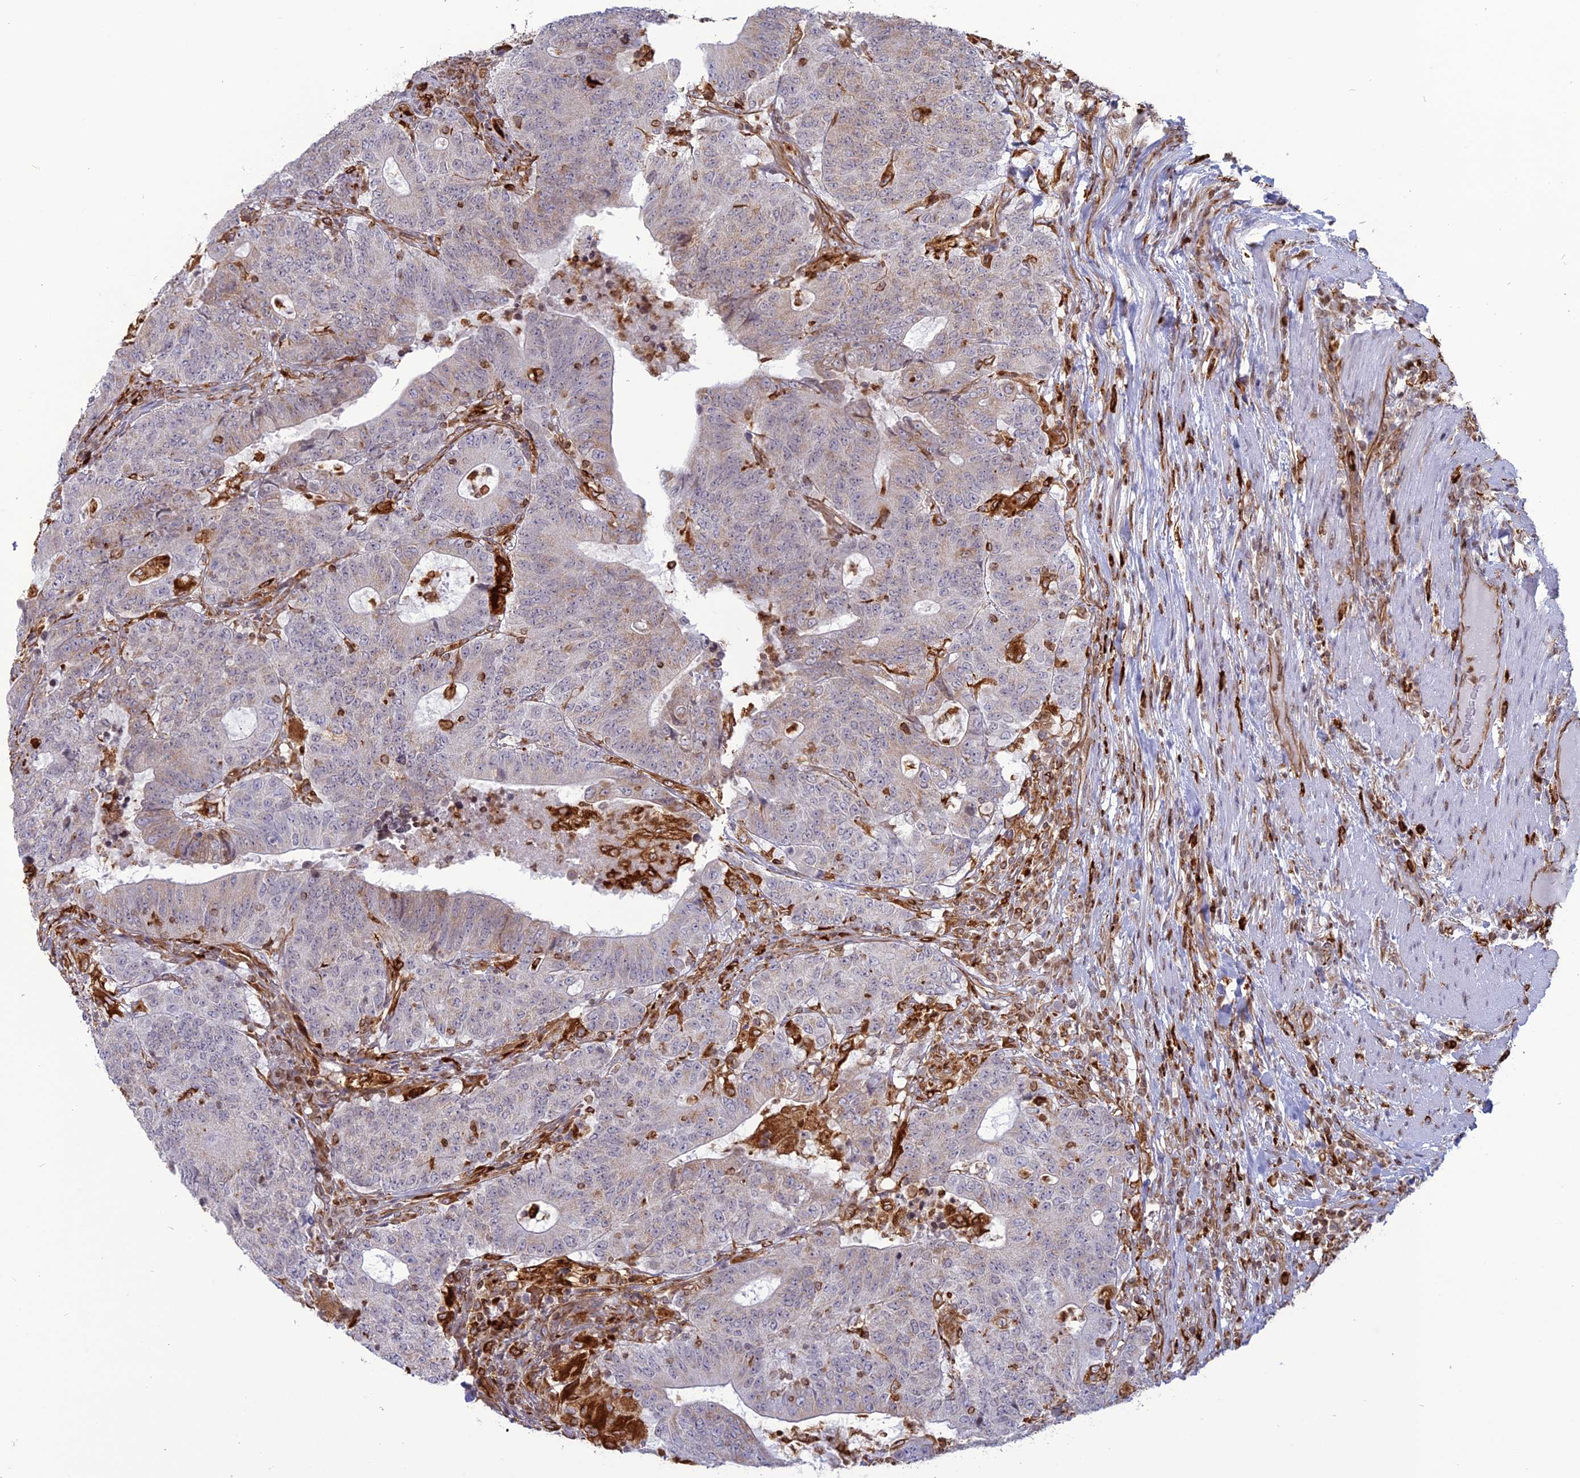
{"staining": {"intensity": "weak", "quantity": "<25%", "location": "cytoplasmic/membranous"}, "tissue": "colorectal cancer", "cell_type": "Tumor cells", "image_type": "cancer", "snomed": [{"axis": "morphology", "description": "Adenocarcinoma, NOS"}, {"axis": "topography", "description": "Colon"}], "caption": "IHC histopathology image of adenocarcinoma (colorectal) stained for a protein (brown), which reveals no expression in tumor cells. (Brightfield microscopy of DAB (3,3'-diaminobenzidine) immunohistochemistry (IHC) at high magnification).", "gene": "APOBR", "patient": {"sex": "female", "age": 75}}